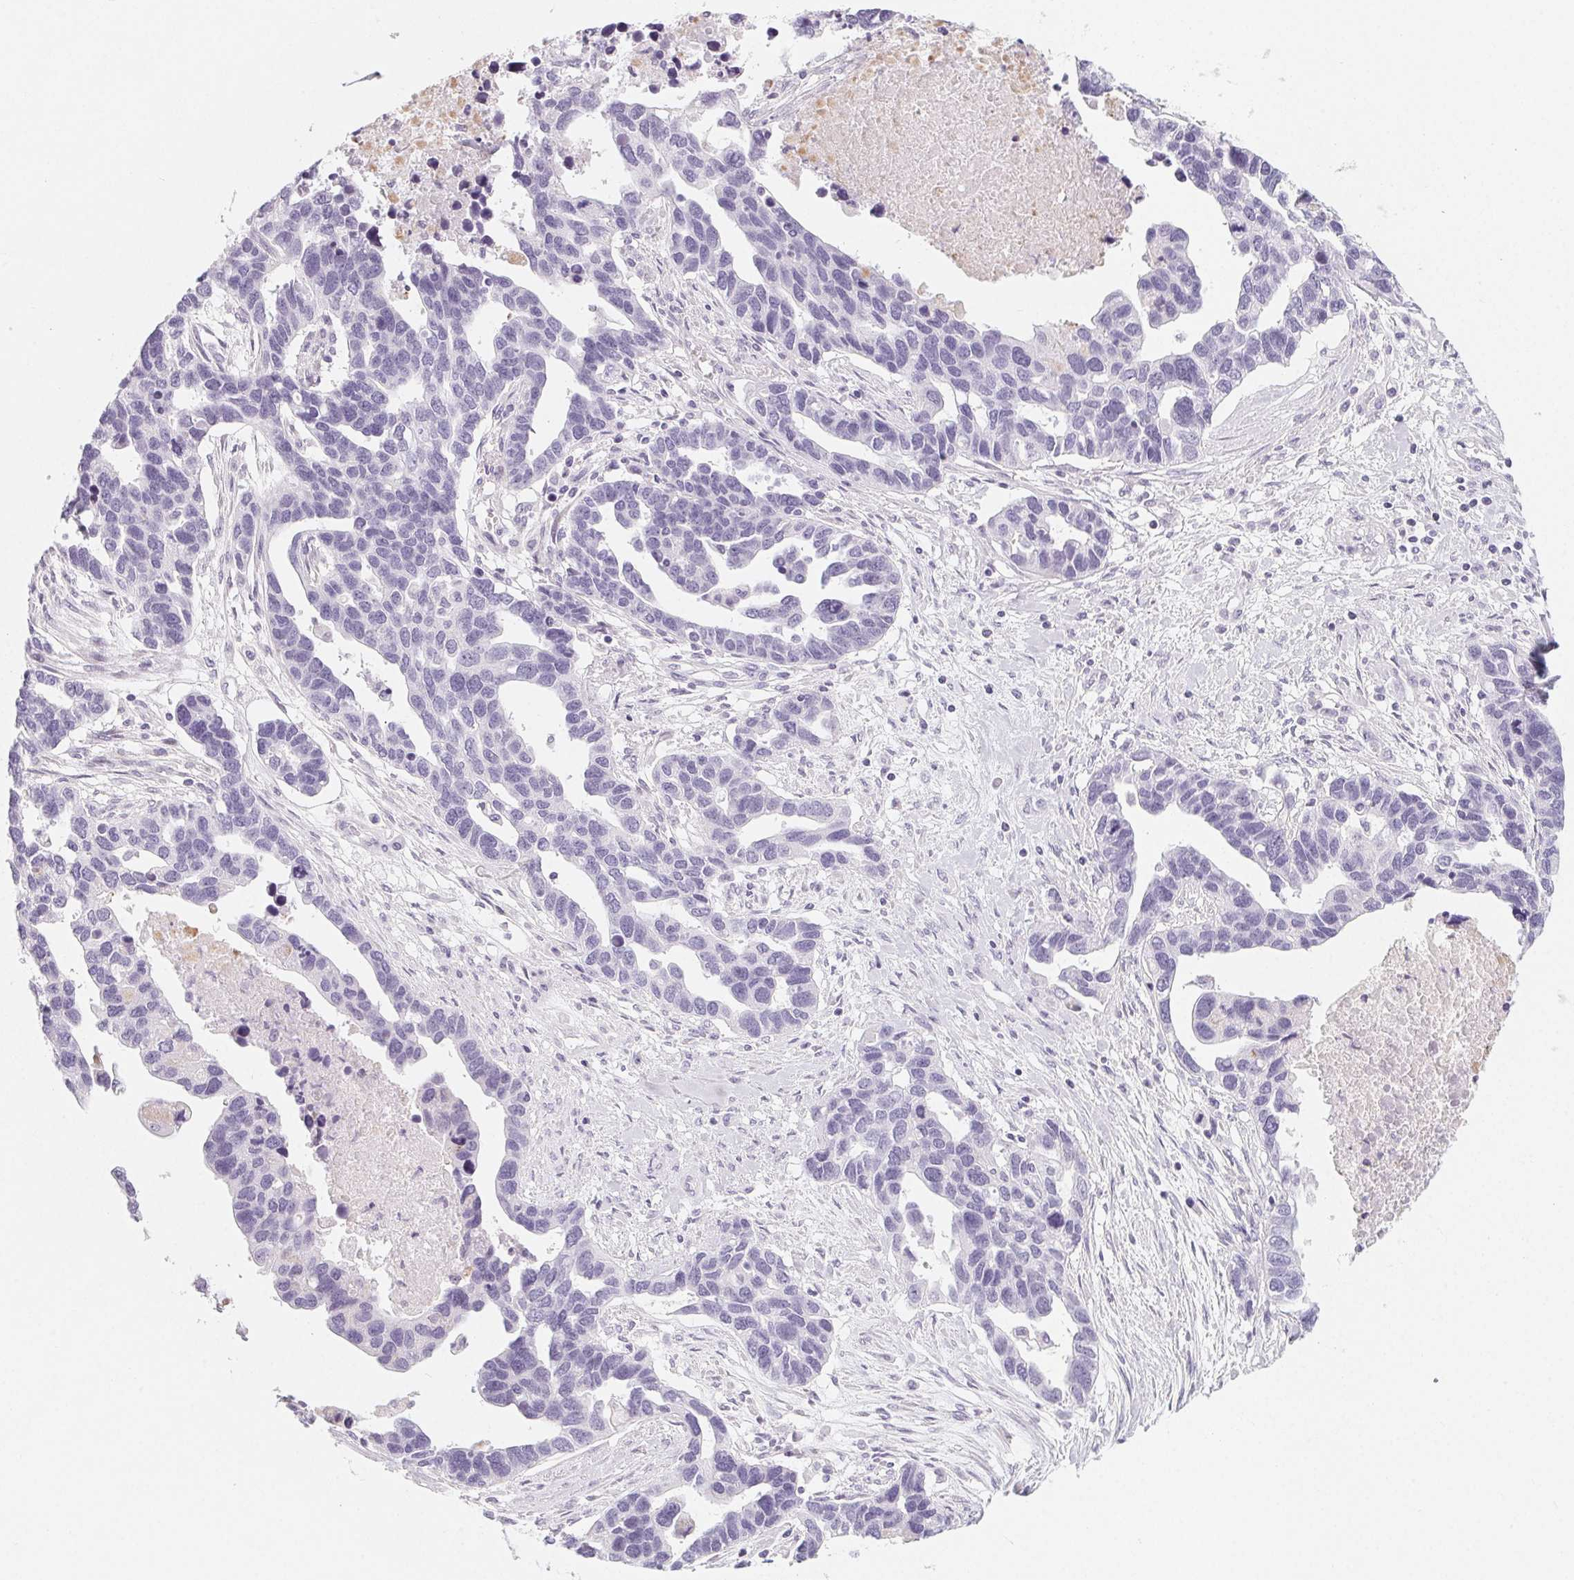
{"staining": {"intensity": "negative", "quantity": "none", "location": "none"}, "tissue": "ovarian cancer", "cell_type": "Tumor cells", "image_type": "cancer", "snomed": [{"axis": "morphology", "description": "Cystadenocarcinoma, serous, NOS"}, {"axis": "topography", "description": "Ovary"}], "caption": "Tumor cells are negative for brown protein staining in ovarian cancer.", "gene": "SH3GL2", "patient": {"sex": "female", "age": 54}}